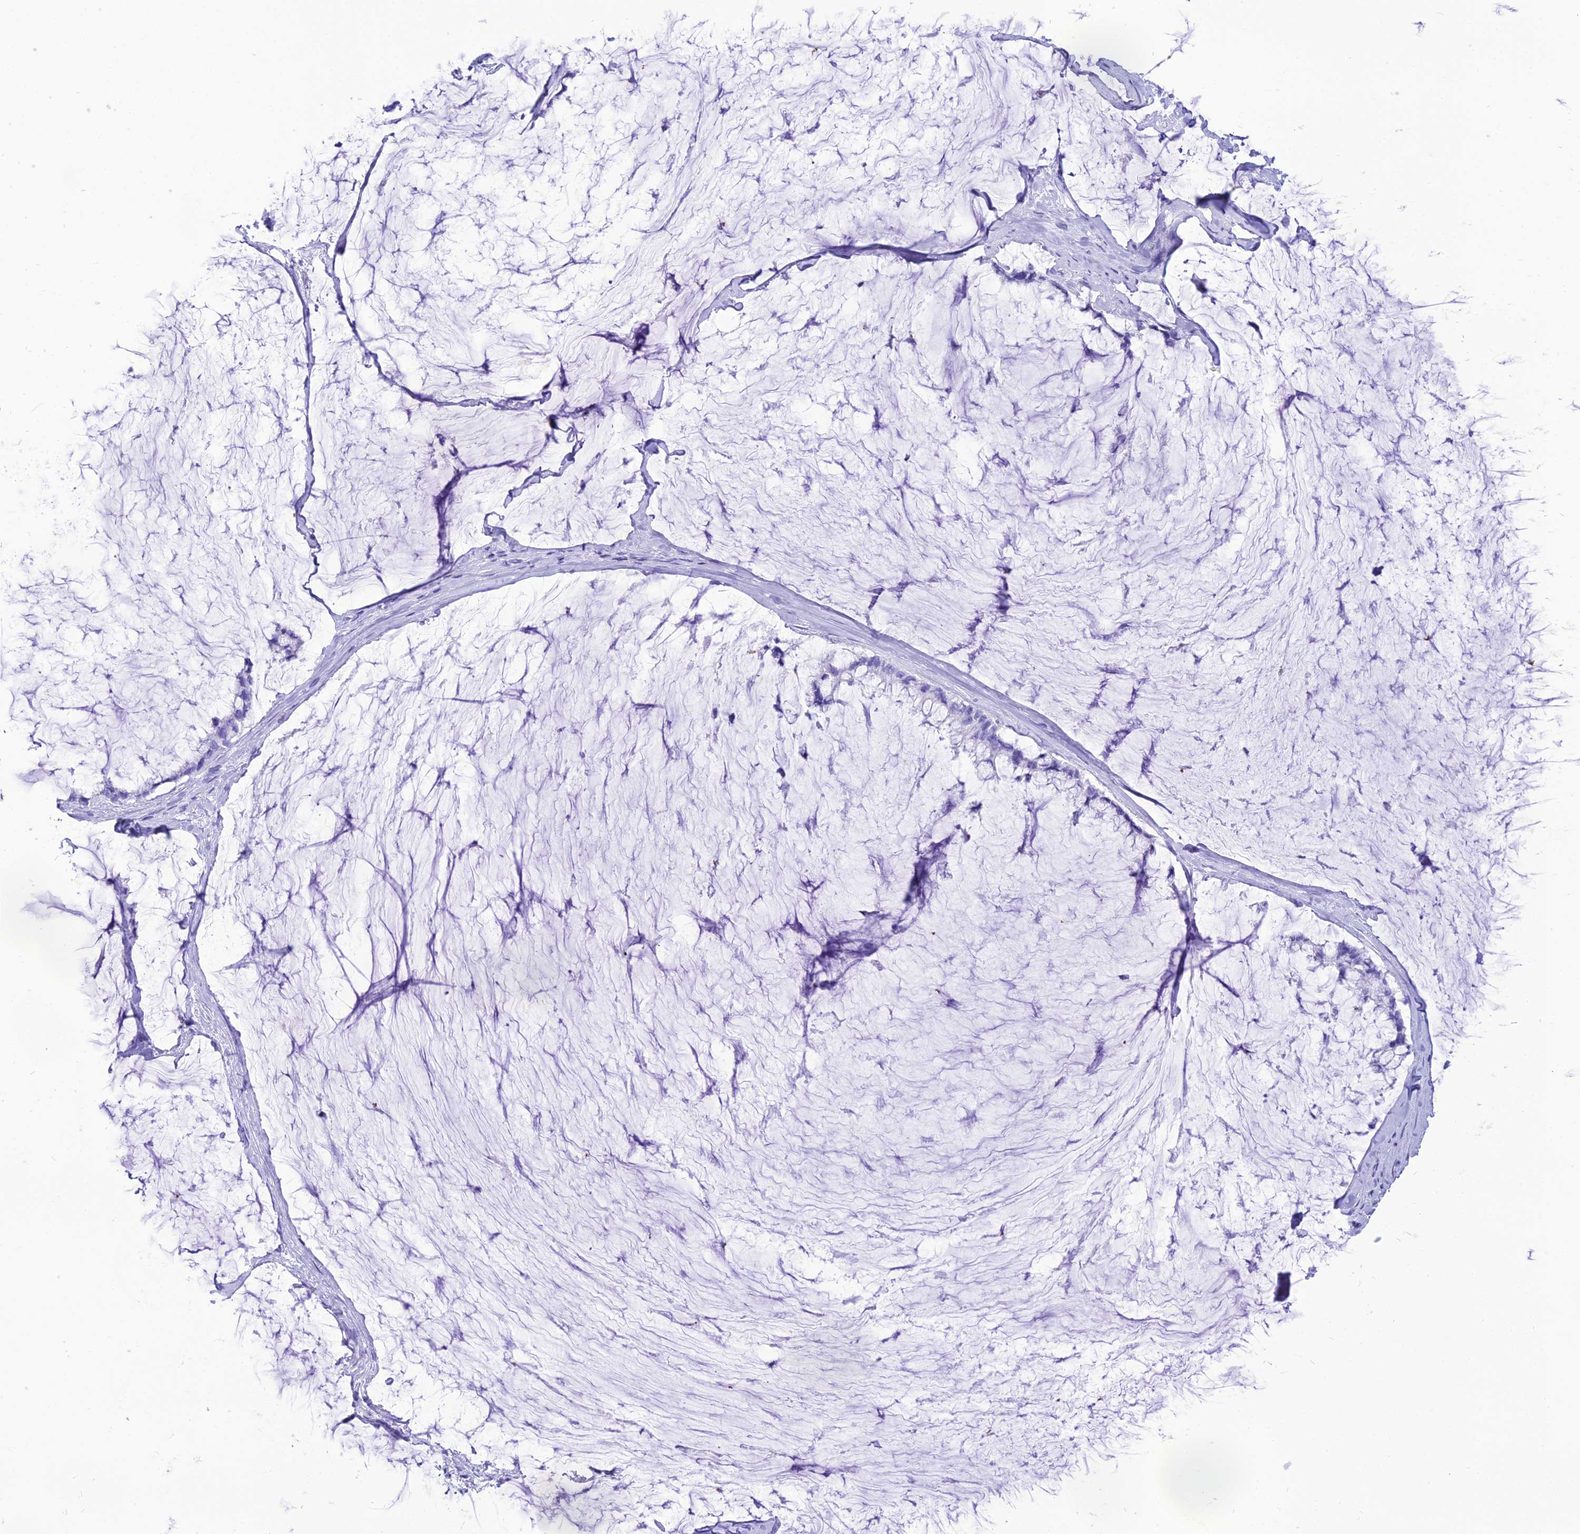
{"staining": {"intensity": "negative", "quantity": "none", "location": "none"}, "tissue": "ovarian cancer", "cell_type": "Tumor cells", "image_type": "cancer", "snomed": [{"axis": "morphology", "description": "Cystadenocarcinoma, mucinous, NOS"}, {"axis": "topography", "description": "Ovary"}], "caption": "Ovarian cancer (mucinous cystadenocarcinoma) was stained to show a protein in brown. There is no significant positivity in tumor cells. (Immunohistochemistry (ihc), brightfield microscopy, high magnification).", "gene": "PNMA5", "patient": {"sex": "female", "age": 39}}